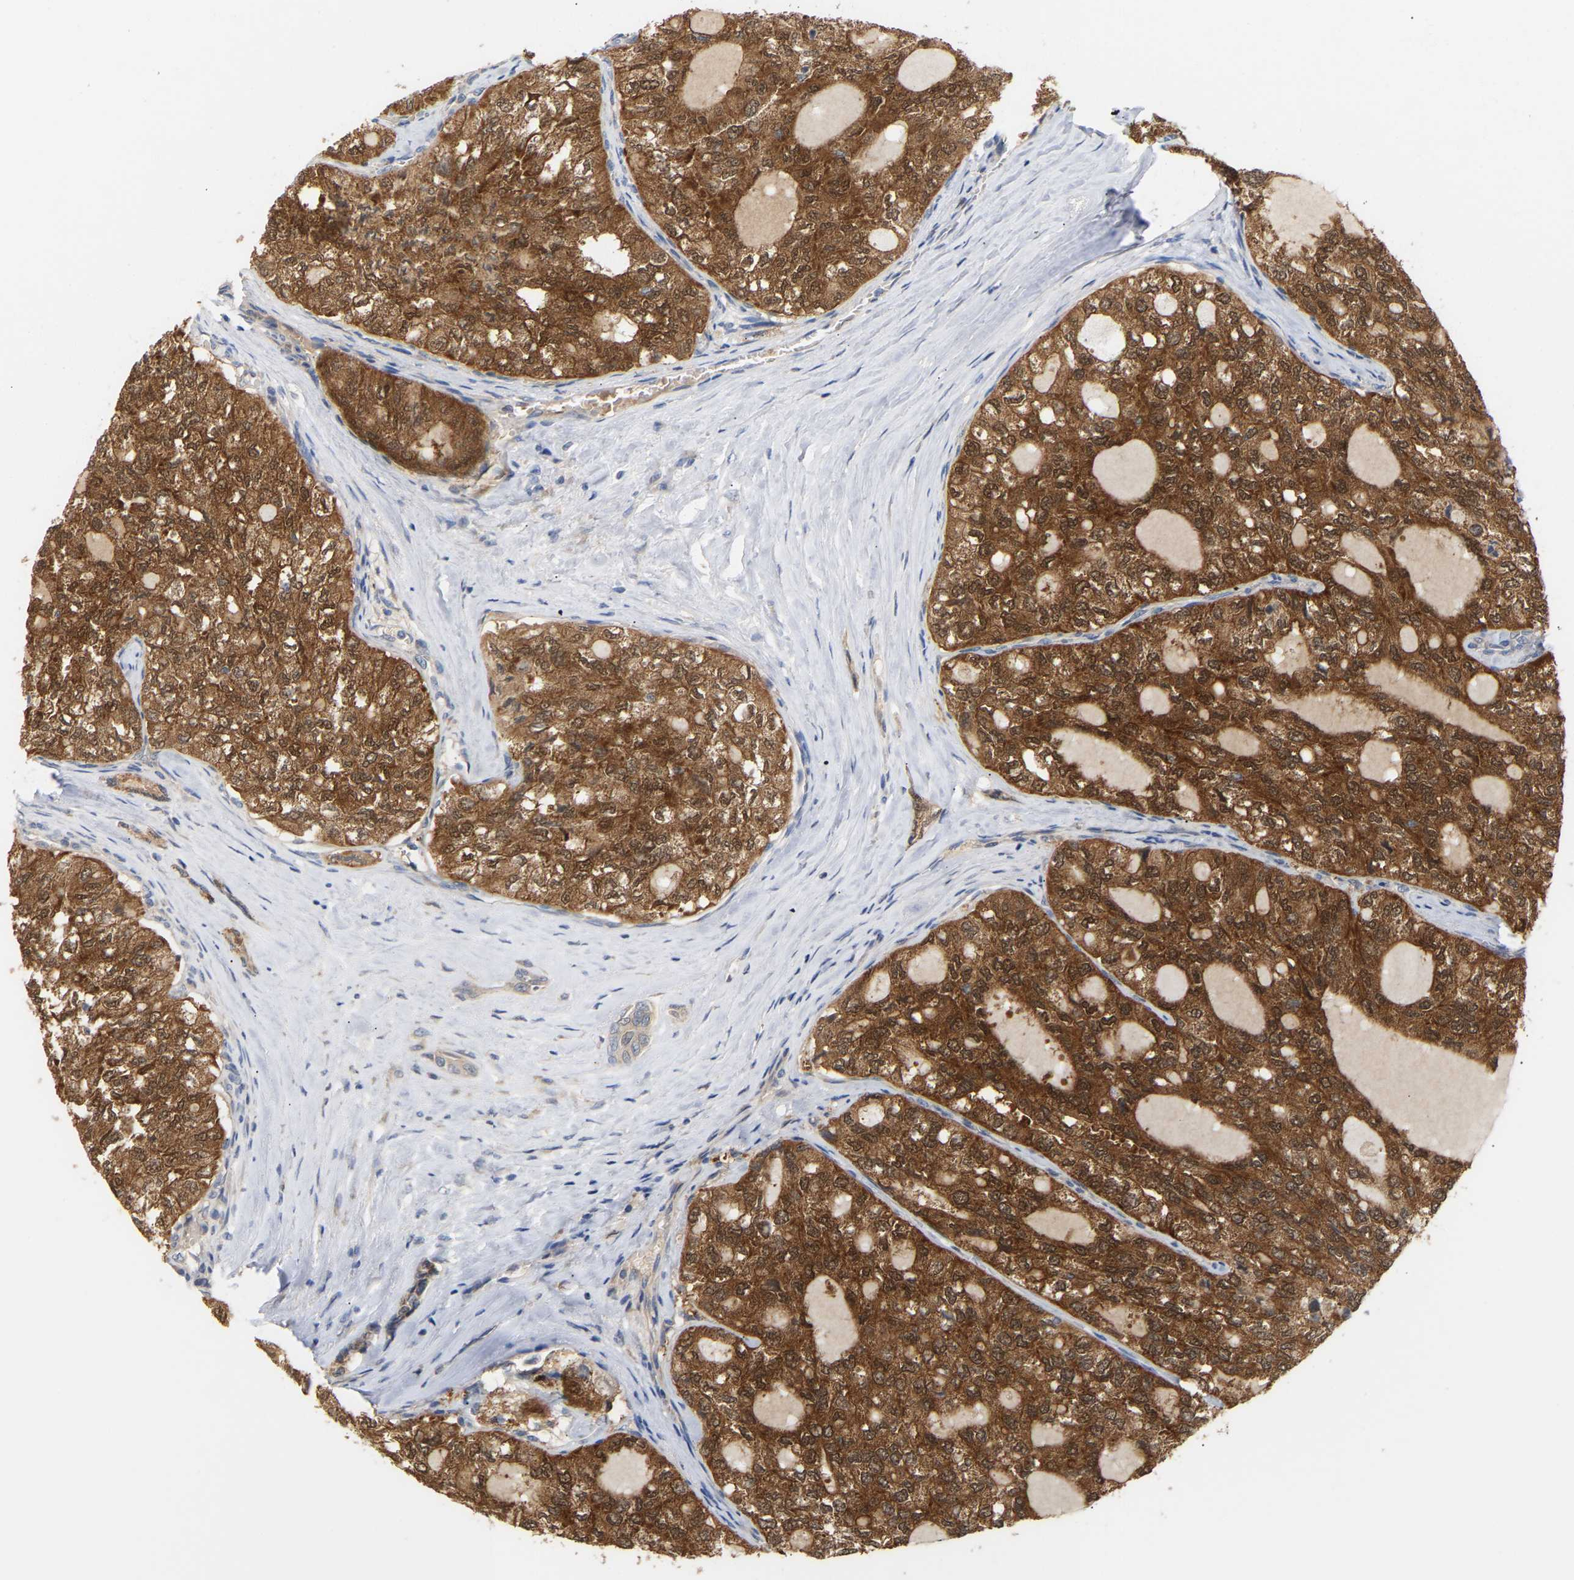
{"staining": {"intensity": "strong", "quantity": ">75%", "location": "cytoplasmic/membranous,nuclear"}, "tissue": "thyroid cancer", "cell_type": "Tumor cells", "image_type": "cancer", "snomed": [{"axis": "morphology", "description": "Follicular adenoma carcinoma, NOS"}, {"axis": "topography", "description": "Thyroid gland"}], "caption": "There is high levels of strong cytoplasmic/membranous and nuclear staining in tumor cells of thyroid cancer, as demonstrated by immunohistochemical staining (brown color).", "gene": "TPMT", "patient": {"sex": "male", "age": 75}}